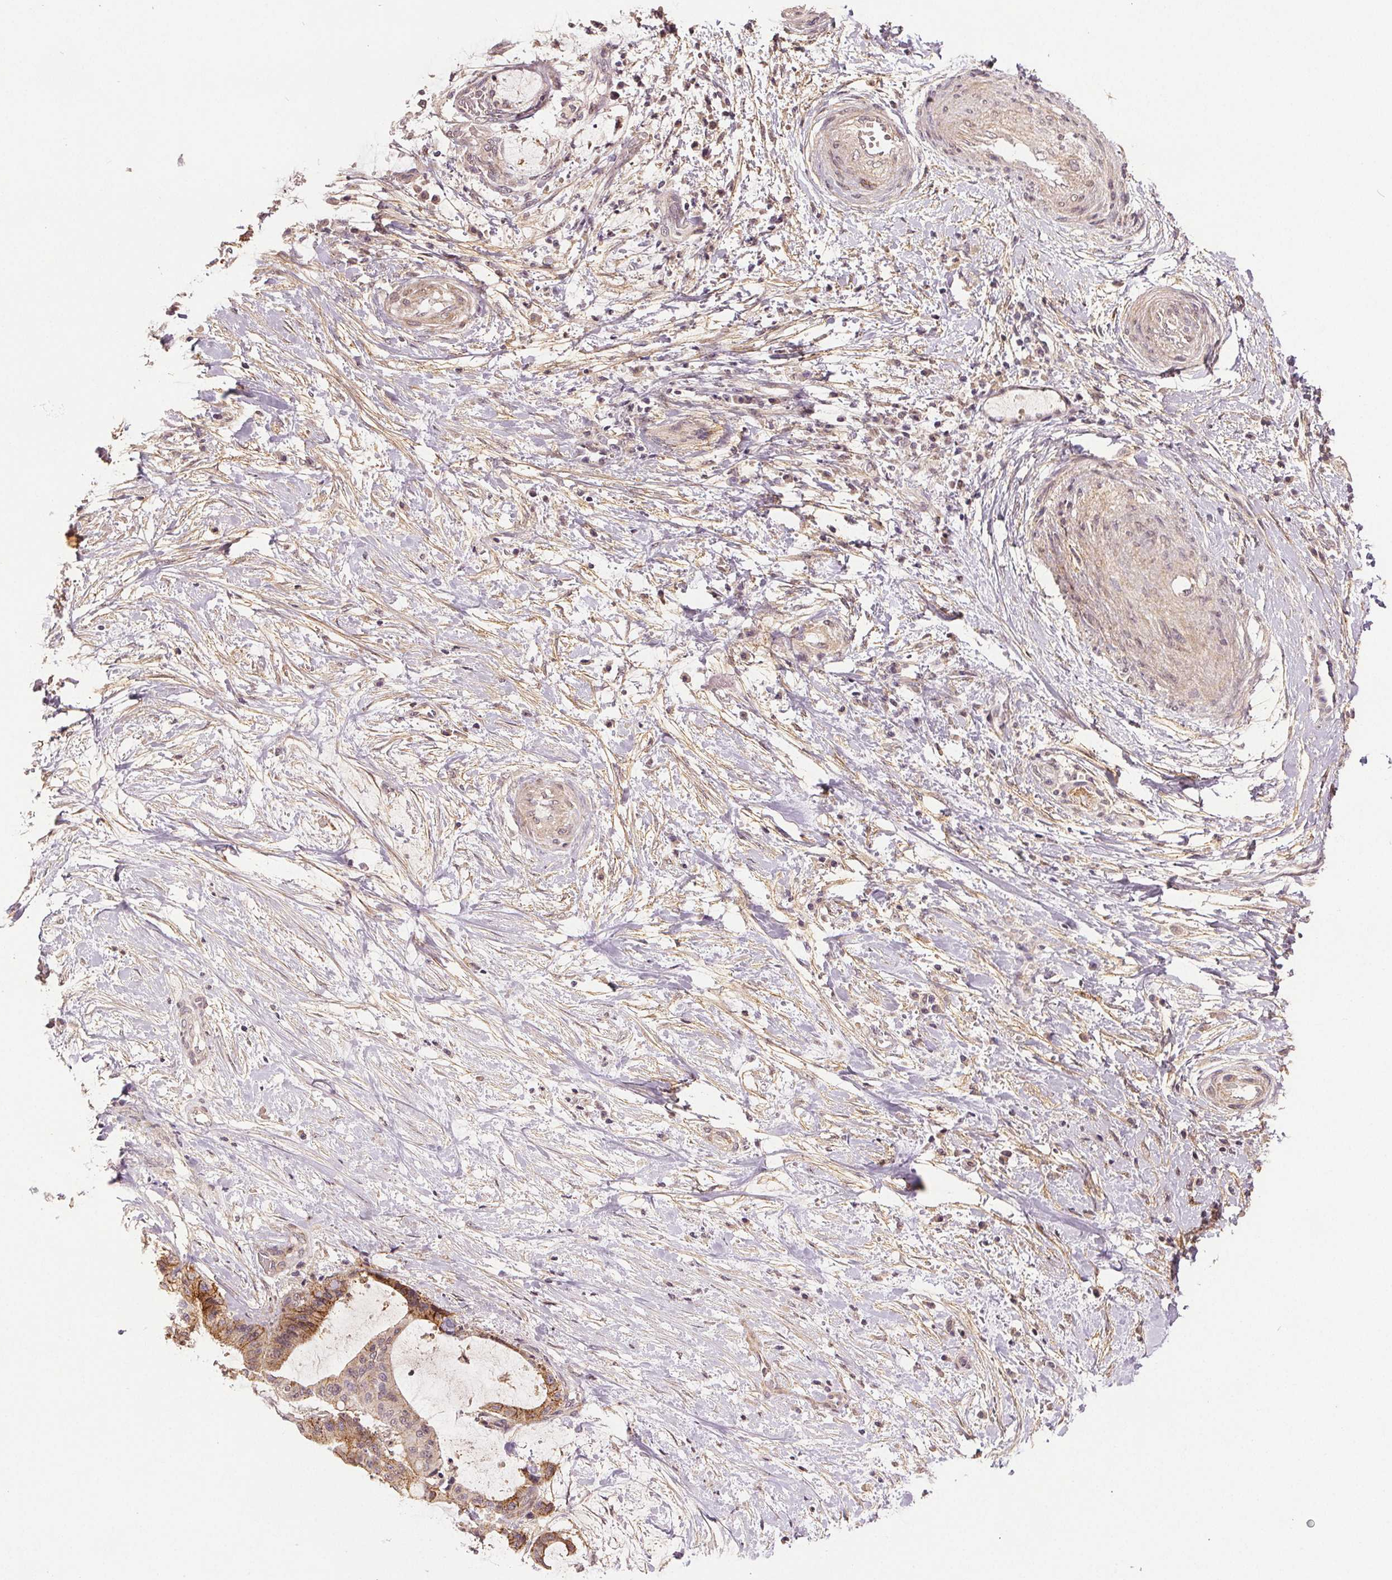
{"staining": {"intensity": "moderate", "quantity": "<25%", "location": "cytoplasmic/membranous"}, "tissue": "liver cancer", "cell_type": "Tumor cells", "image_type": "cancer", "snomed": [{"axis": "morphology", "description": "Cholangiocarcinoma"}, {"axis": "topography", "description": "Liver"}], "caption": "A histopathology image of liver cholangiocarcinoma stained for a protein shows moderate cytoplasmic/membranous brown staining in tumor cells.", "gene": "EPHB3", "patient": {"sex": "female", "age": 73}}